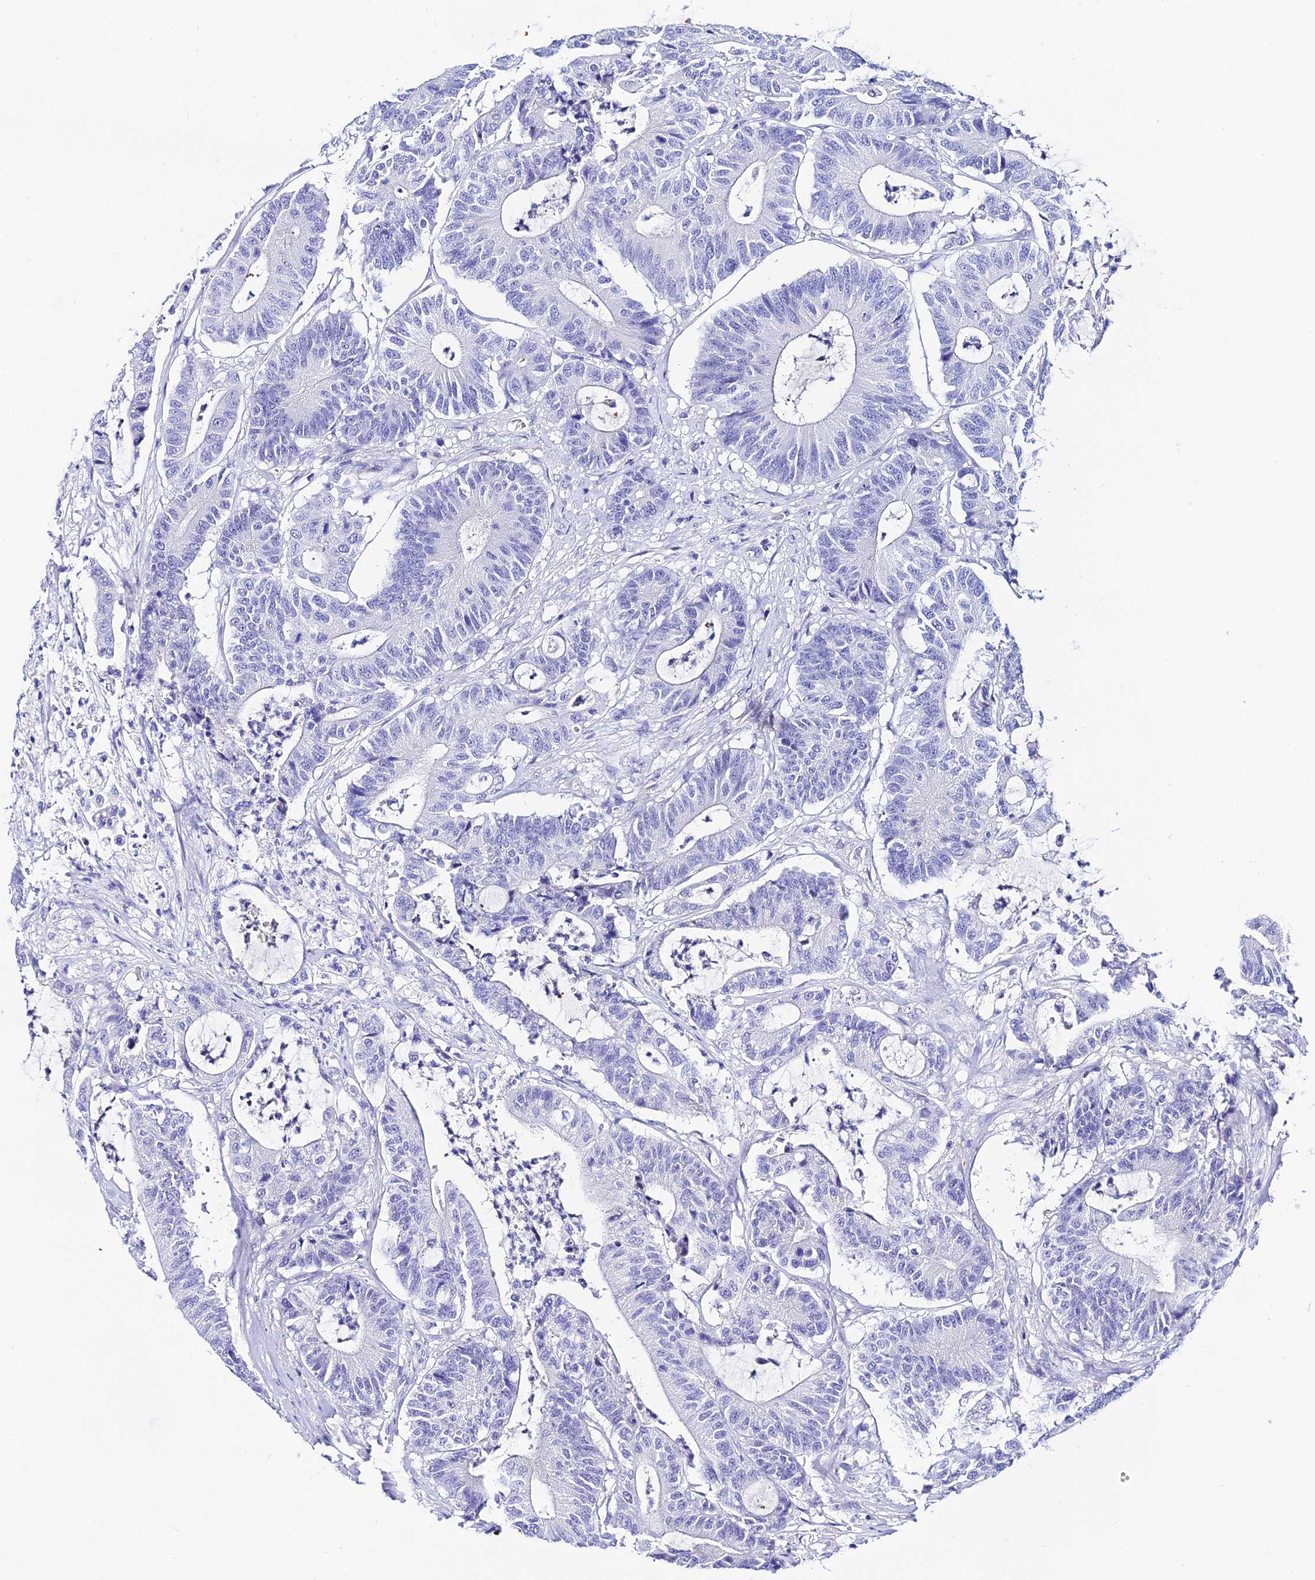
{"staining": {"intensity": "negative", "quantity": "none", "location": "none"}, "tissue": "colorectal cancer", "cell_type": "Tumor cells", "image_type": "cancer", "snomed": [{"axis": "morphology", "description": "Adenocarcinoma, NOS"}, {"axis": "topography", "description": "Colon"}], "caption": "An immunohistochemistry (IHC) histopathology image of adenocarcinoma (colorectal) is shown. There is no staining in tumor cells of adenocarcinoma (colorectal).", "gene": "DEFB106A", "patient": {"sex": "female", "age": 84}}